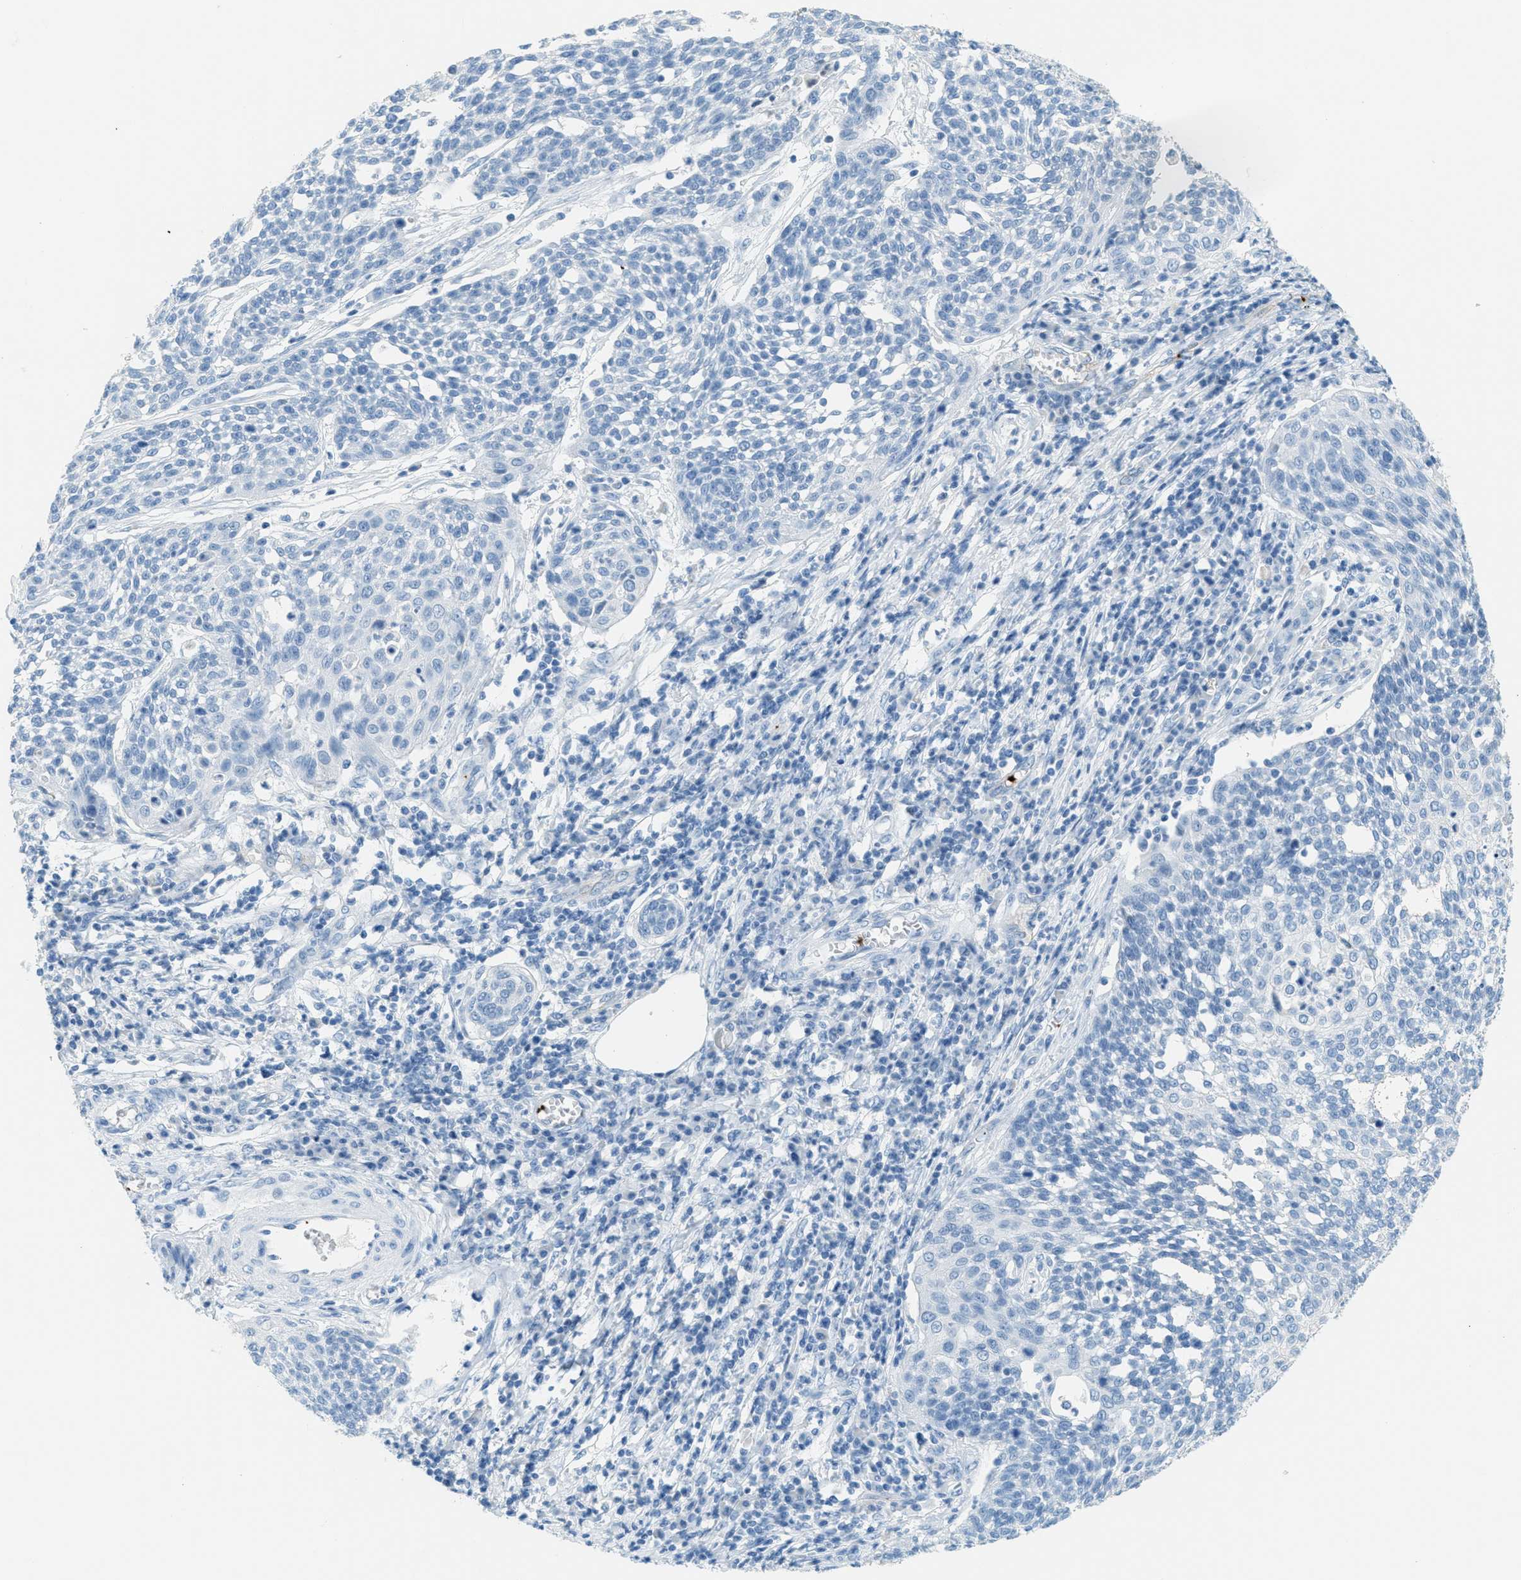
{"staining": {"intensity": "negative", "quantity": "none", "location": "none"}, "tissue": "cervical cancer", "cell_type": "Tumor cells", "image_type": "cancer", "snomed": [{"axis": "morphology", "description": "Squamous cell carcinoma, NOS"}, {"axis": "topography", "description": "Cervix"}], "caption": "IHC histopathology image of neoplastic tissue: human cervical squamous cell carcinoma stained with DAB demonstrates no significant protein expression in tumor cells.", "gene": "PPBP", "patient": {"sex": "female", "age": 34}}